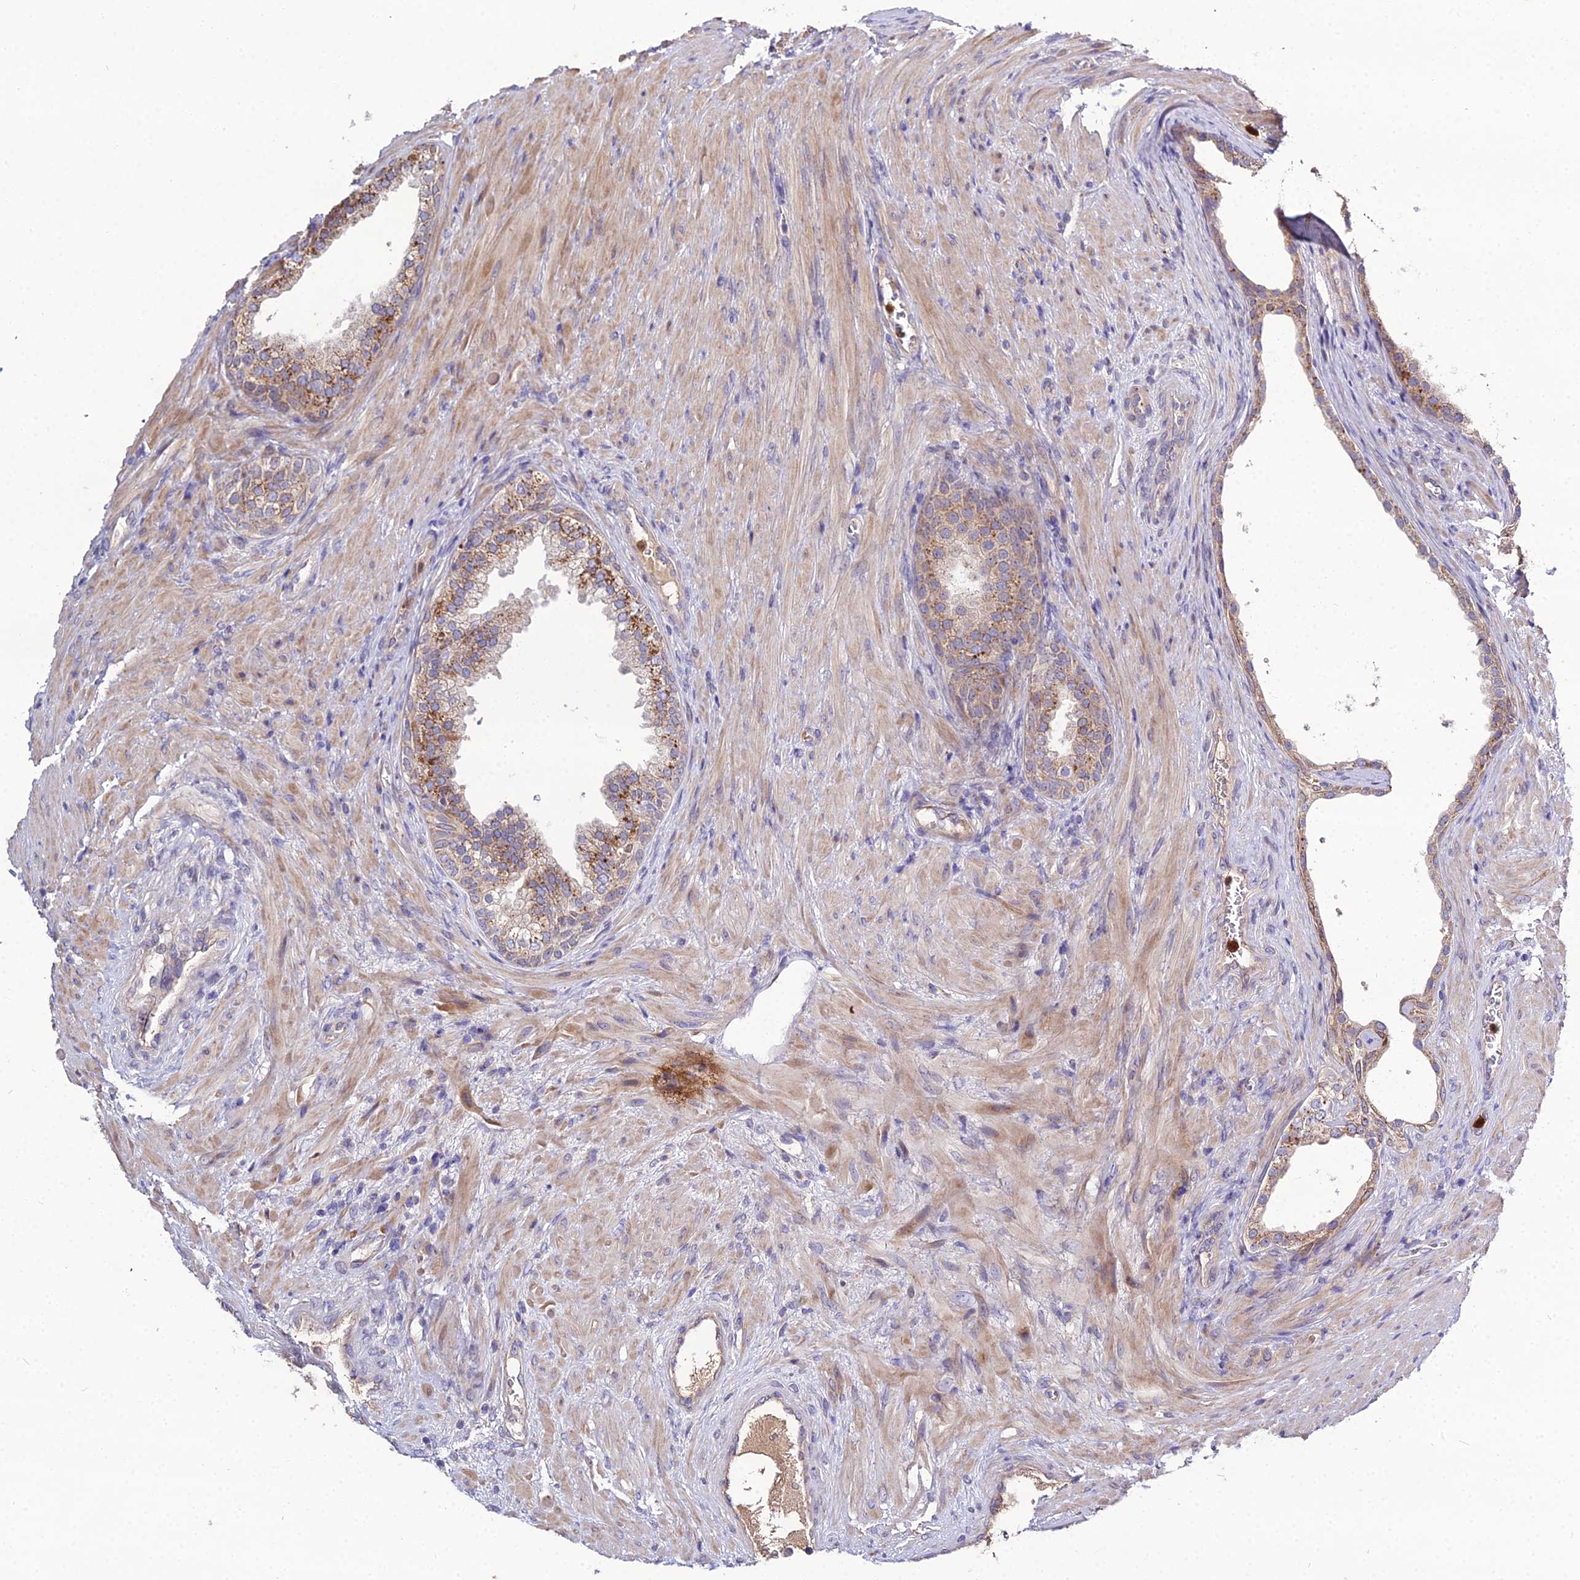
{"staining": {"intensity": "moderate", "quantity": ">75%", "location": "cytoplasmic/membranous"}, "tissue": "prostate", "cell_type": "Glandular cells", "image_type": "normal", "snomed": [{"axis": "morphology", "description": "Normal tissue, NOS"}, {"axis": "topography", "description": "Prostate"}], "caption": "Immunohistochemical staining of unremarkable prostate demonstrates moderate cytoplasmic/membranous protein positivity in about >75% of glandular cells.", "gene": "EID2", "patient": {"sex": "male", "age": 76}}